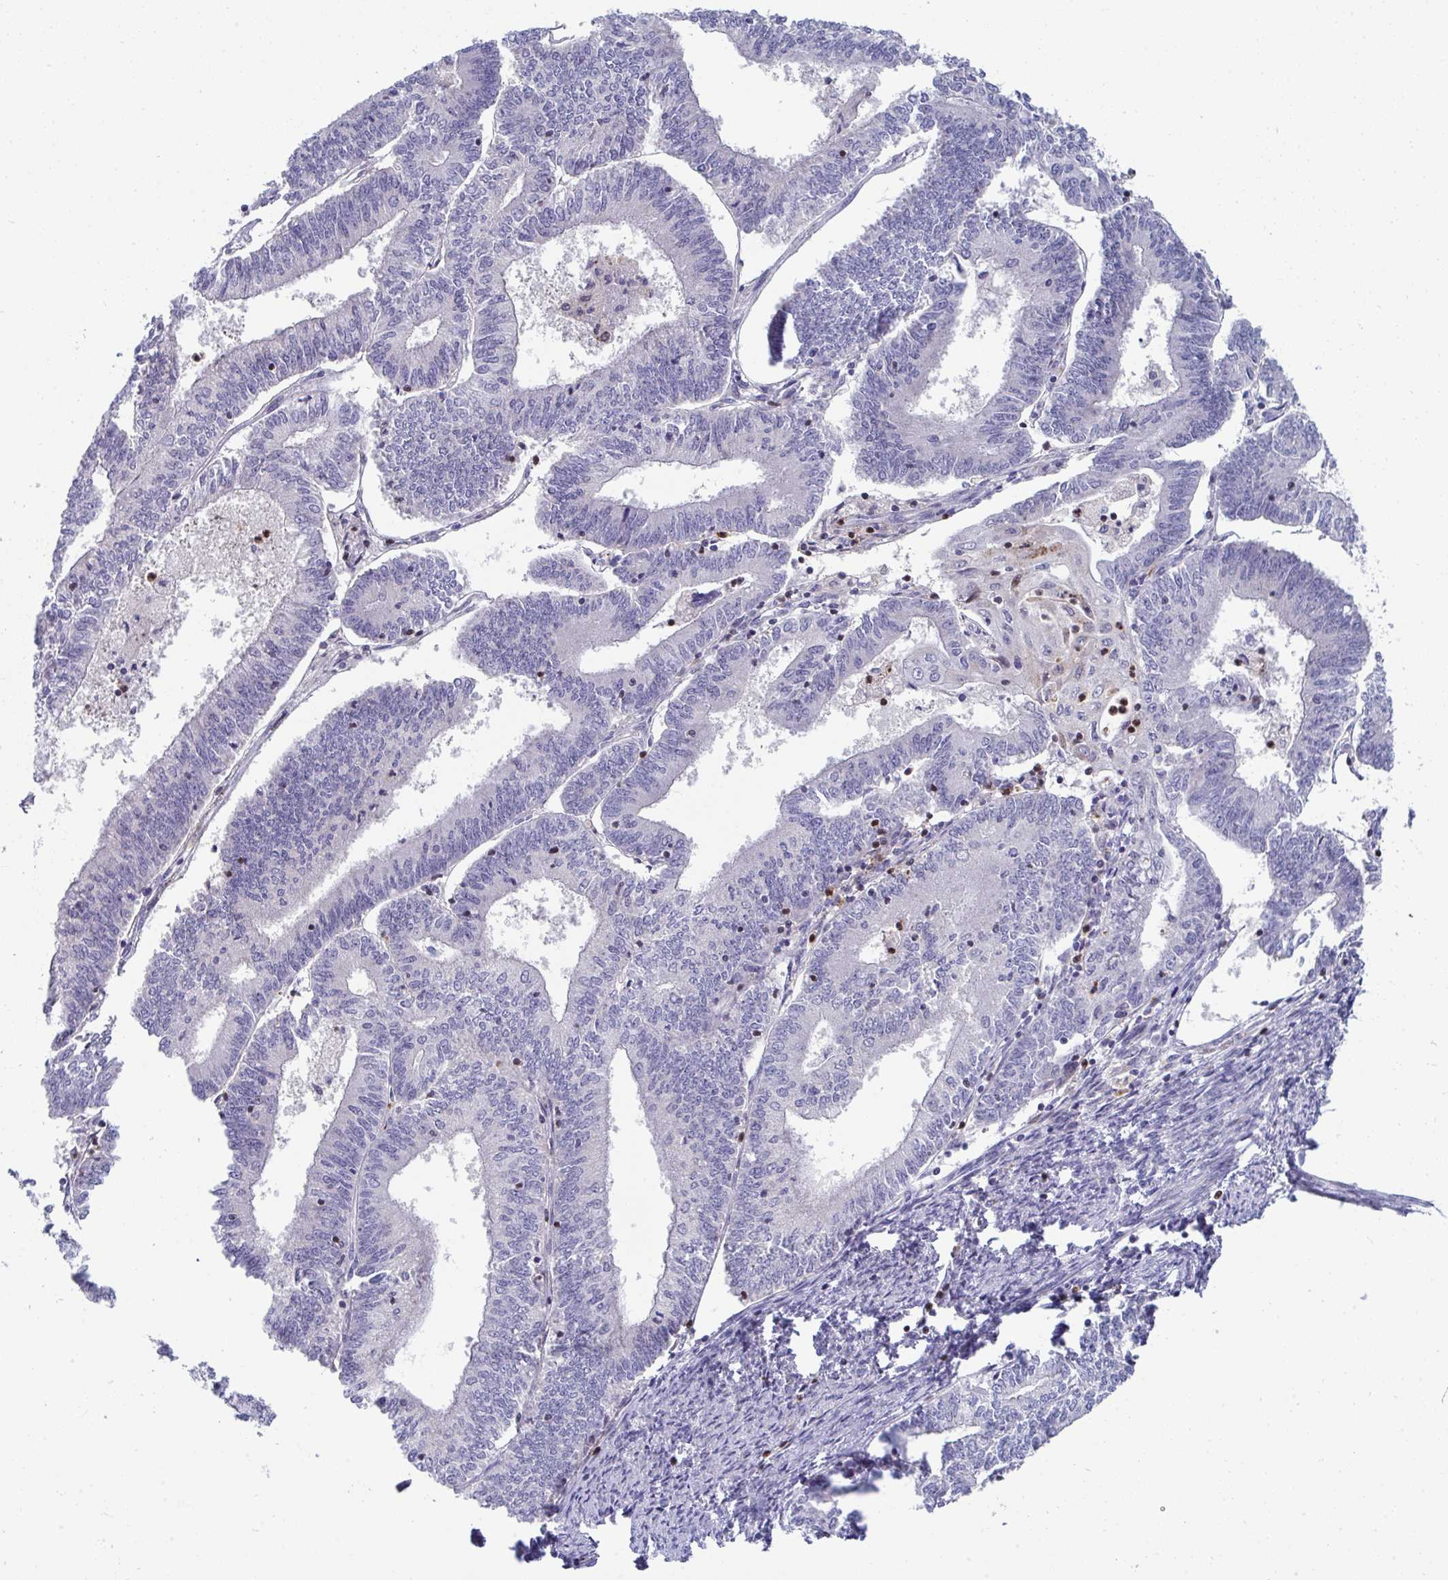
{"staining": {"intensity": "negative", "quantity": "none", "location": "none"}, "tissue": "endometrial cancer", "cell_type": "Tumor cells", "image_type": "cancer", "snomed": [{"axis": "morphology", "description": "Adenocarcinoma, NOS"}, {"axis": "topography", "description": "Endometrium"}], "caption": "Immunohistochemistry (IHC) micrograph of human endometrial cancer stained for a protein (brown), which reveals no positivity in tumor cells. The staining is performed using DAB brown chromogen with nuclei counter-stained in using hematoxylin.", "gene": "AOC2", "patient": {"sex": "female", "age": 61}}